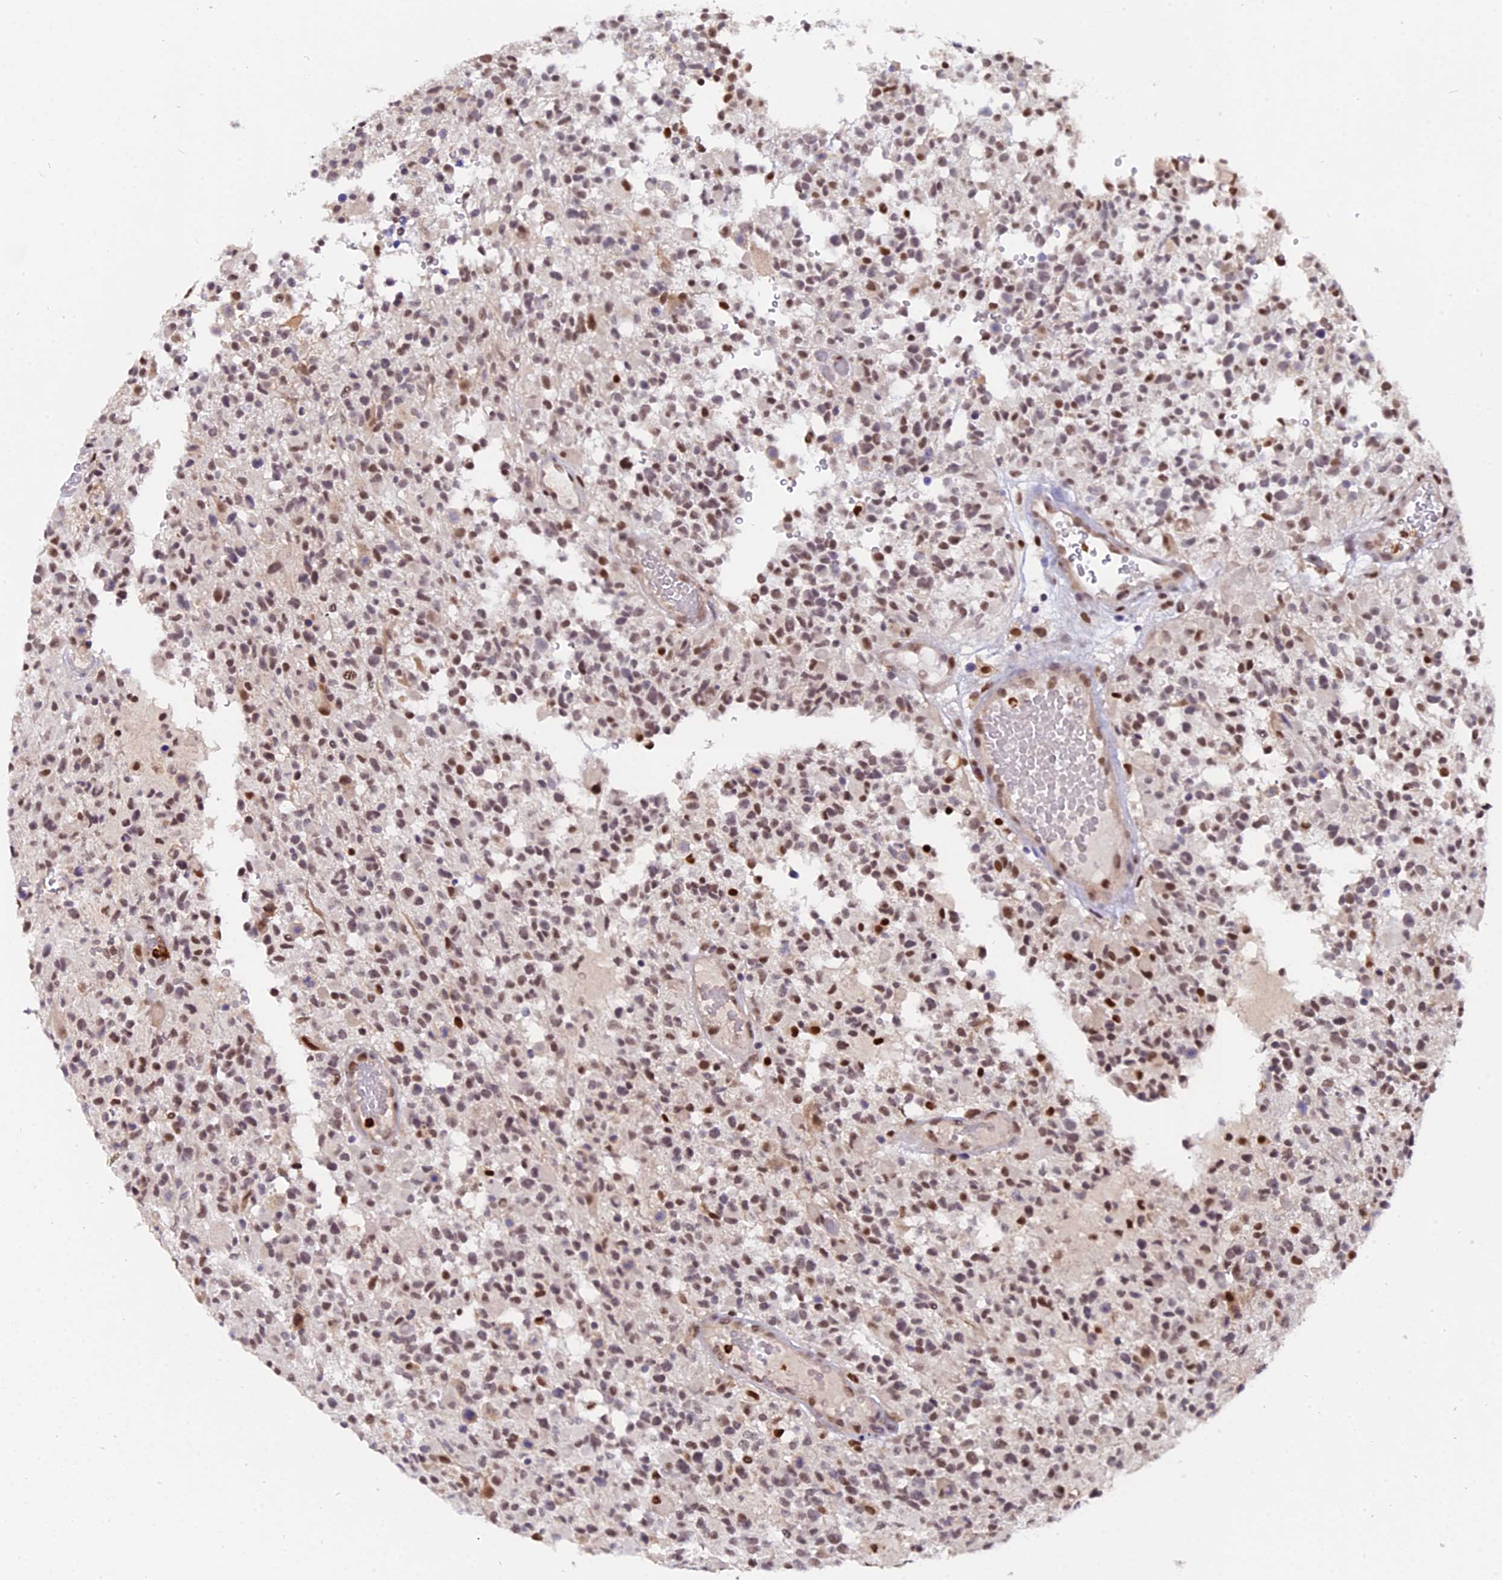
{"staining": {"intensity": "moderate", "quantity": ">75%", "location": "nuclear"}, "tissue": "glioma", "cell_type": "Tumor cells", "image_type": "cancer", "snomed": [{"axis": "morphology", "description": "Glioma, malignant, High grade"}, {"axis": "morphology", "description": "Glioblastoma, NOS"}, {"axis": "topography", "description": "Brain"}], "caption": "IHC histopathology image of human malignant glioma (high-grade) stained for a protein (brown), which reveals medium levels of moderate nuclear positivity in approximately >75% of tumor cells.", "gene": "FAM118B", "patient": {"sex": "male", "age": 60}}